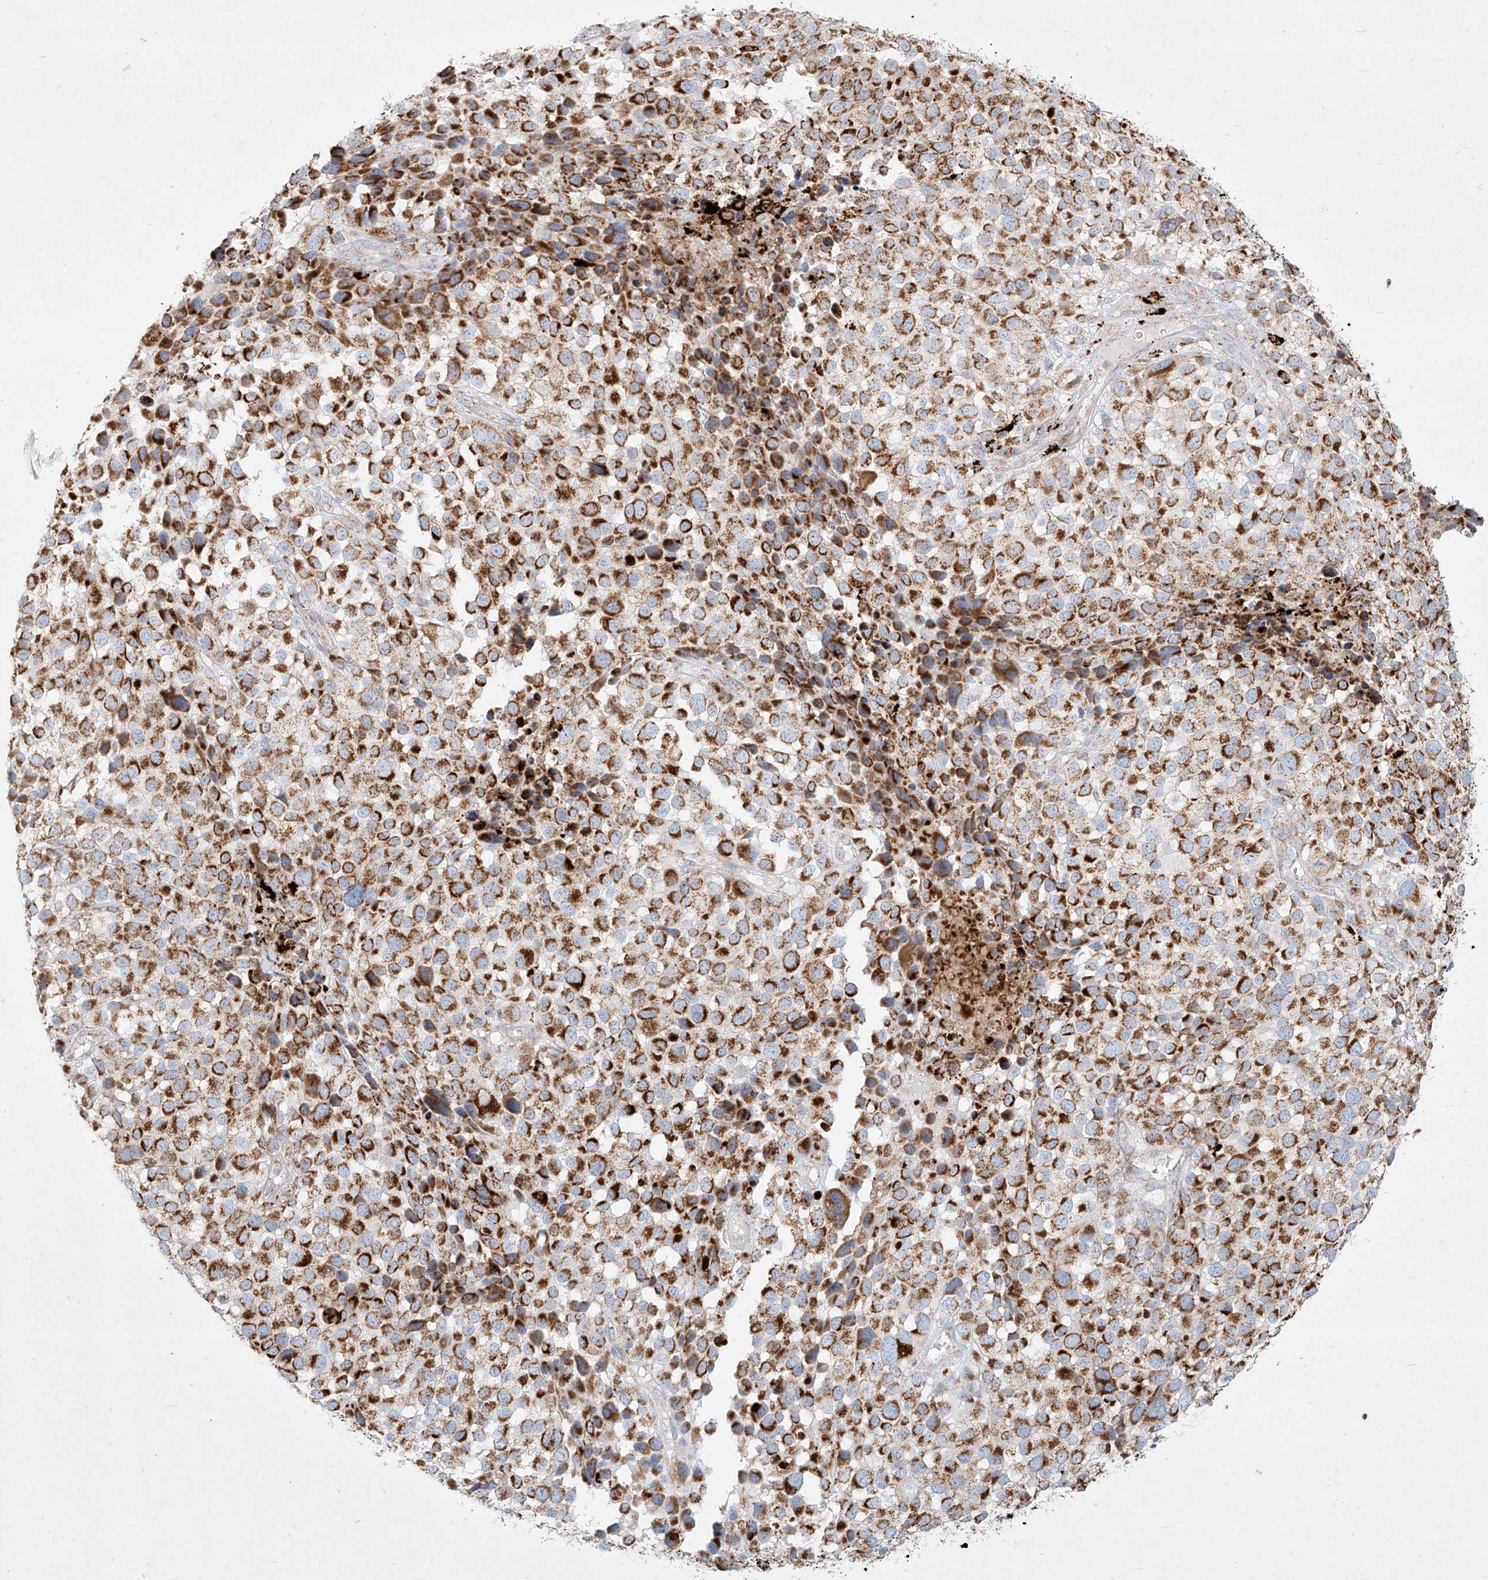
{"staining": {"intensity": "moderate", "quantity": ">75%", "location": "cytoplasmic/membranous"}, "tissue": "melanoma", "cell_type": "Tumor cells", "image_type": "cancer", "snomed": [{"axis": "morphology", "description": "Malignant melanoma, NOS"}, {"axis": "topography", "description": "Skin of trunk"}], "caption": "IHC of melanoma reveals medium levels of moderate cytoplasmic/membranous staining in about >75% of tumor cells.", "gene": "MTX2", "patient": {"sex": "male", "age": 71}}